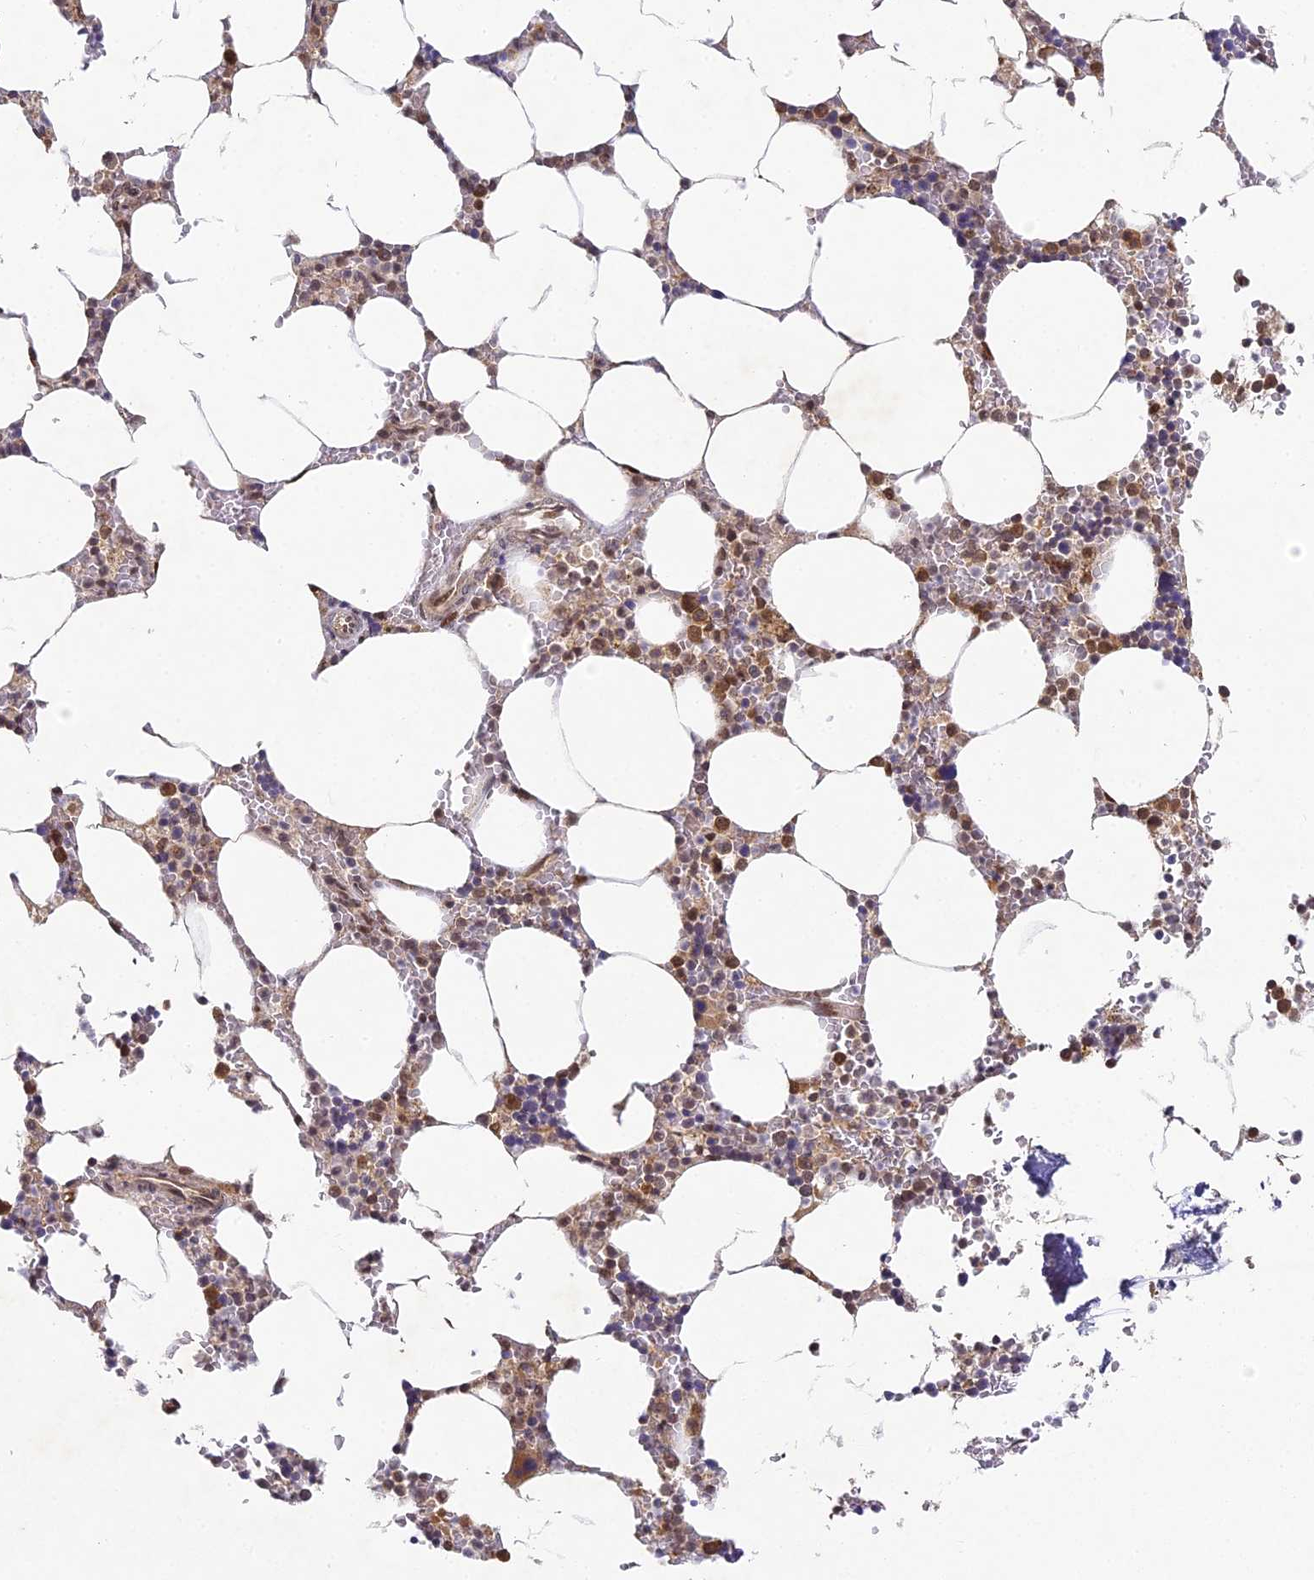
{"staining": {"intensity": "moderate", "quantity": "<25%", "location": "cytoplasmic/membranous,nuclear"}, "tissue": "bone marrow", "cell_type": "Hematopoietic cells", "image_type": "normal", "snomed": [{"axis": "morphology", "description": "Normal tissue, NOS"}, {"axis": "topography", "description": "Bone marrow"}], "caption": "Approximately <25% of hematopoietic cells in normal bone marrow show moderate cytoplasmic/membranous,nuclear protein staining as visualized by brown immunohistochemical staining.", "gene": "DNAAF10", "patient": {"sex": "male", "age": 70}}